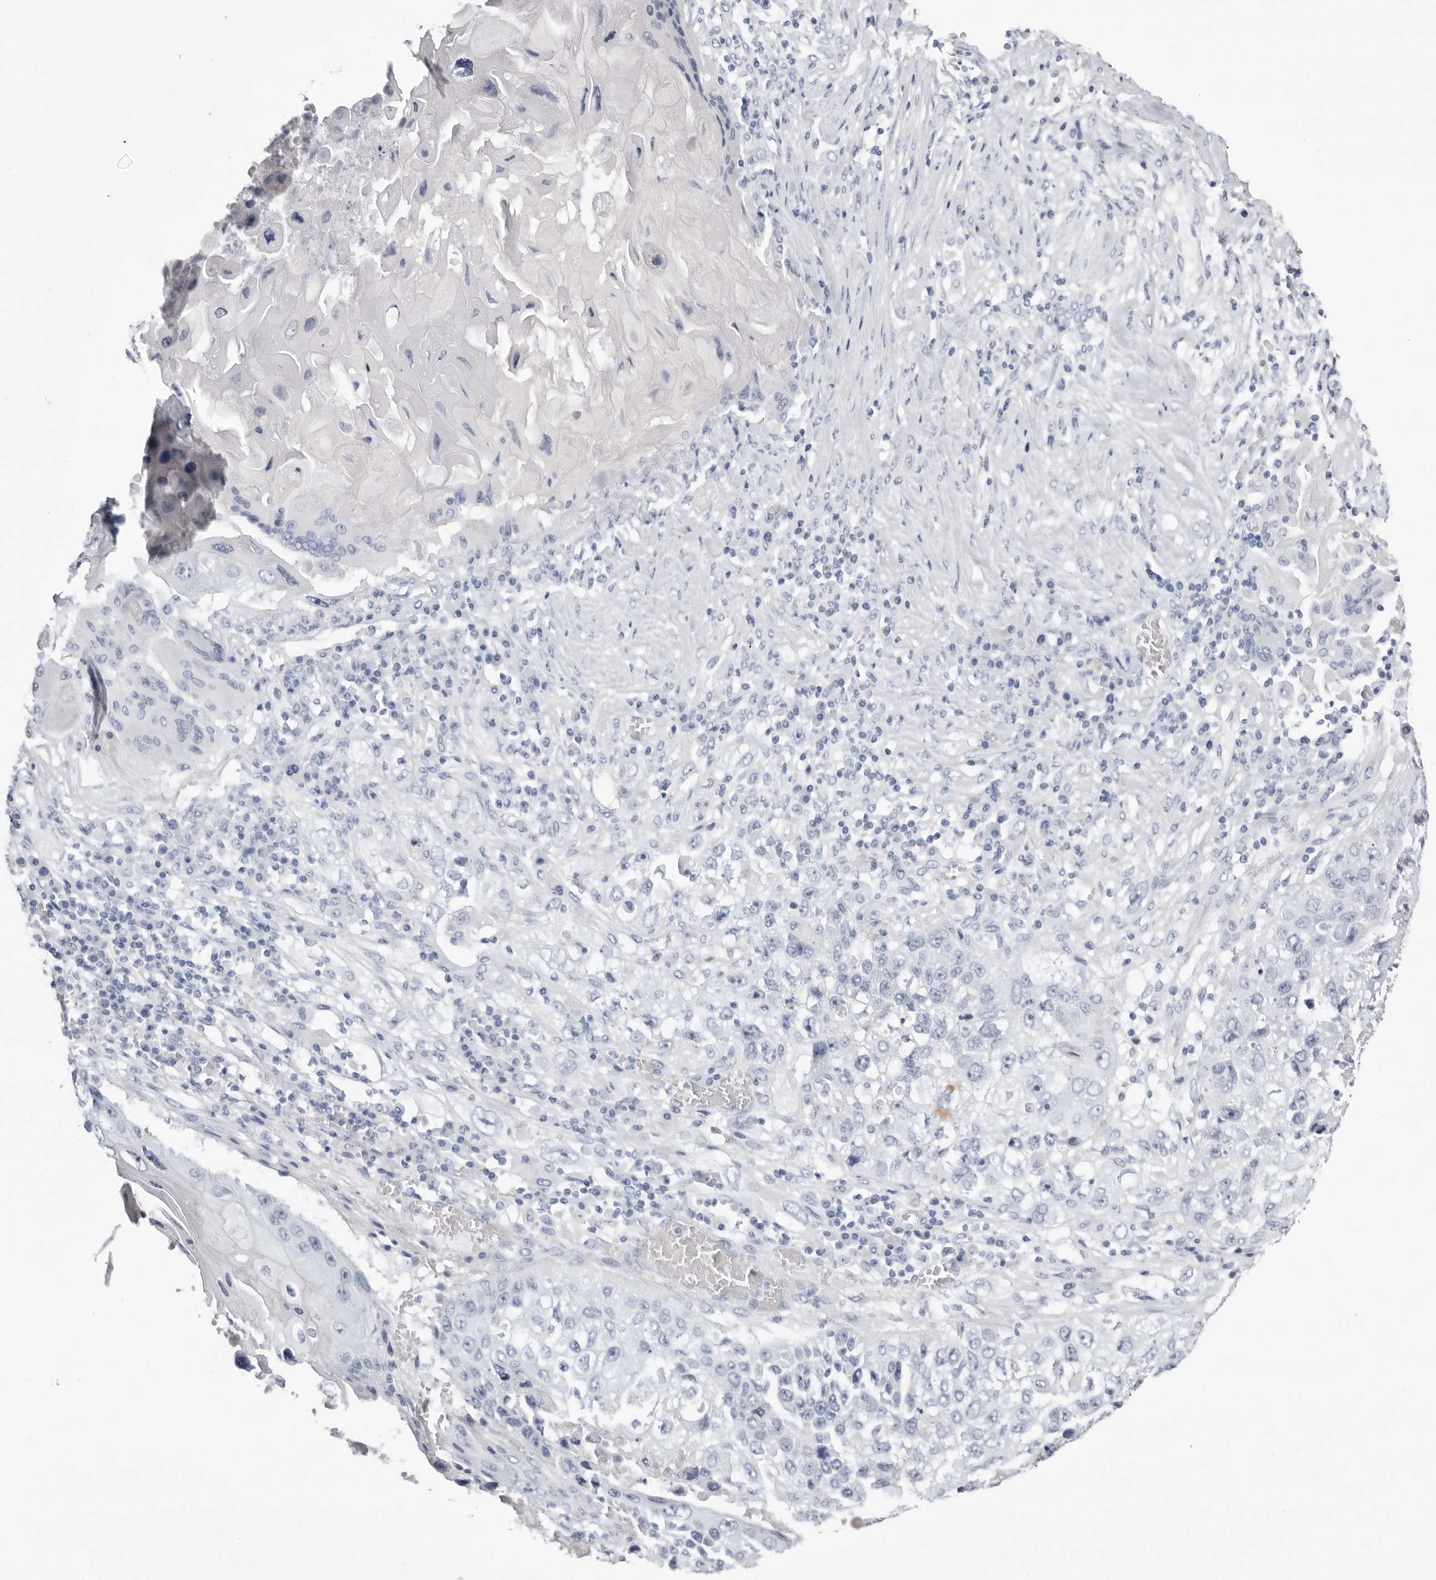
{"staining": {"intensity": "negative", "quantity": "none", "location": "none"}, "tissue": "lung cancer", "cell_type": "Tumor cells", "image_type": "cancer", "snomed": [{"axis": "morphology", "description": "Squamous cell carcinoma, NOS"}, {"axis": "topography", "description": "Lung"}], "caption": "Tumor cells show no significant positivity in lung squamous cell carcinoma. (DAB immunohistochemistry with hematoxylin counter stain).", "gene": "LPO", "patient": {"sex": "male", "age": 61}}